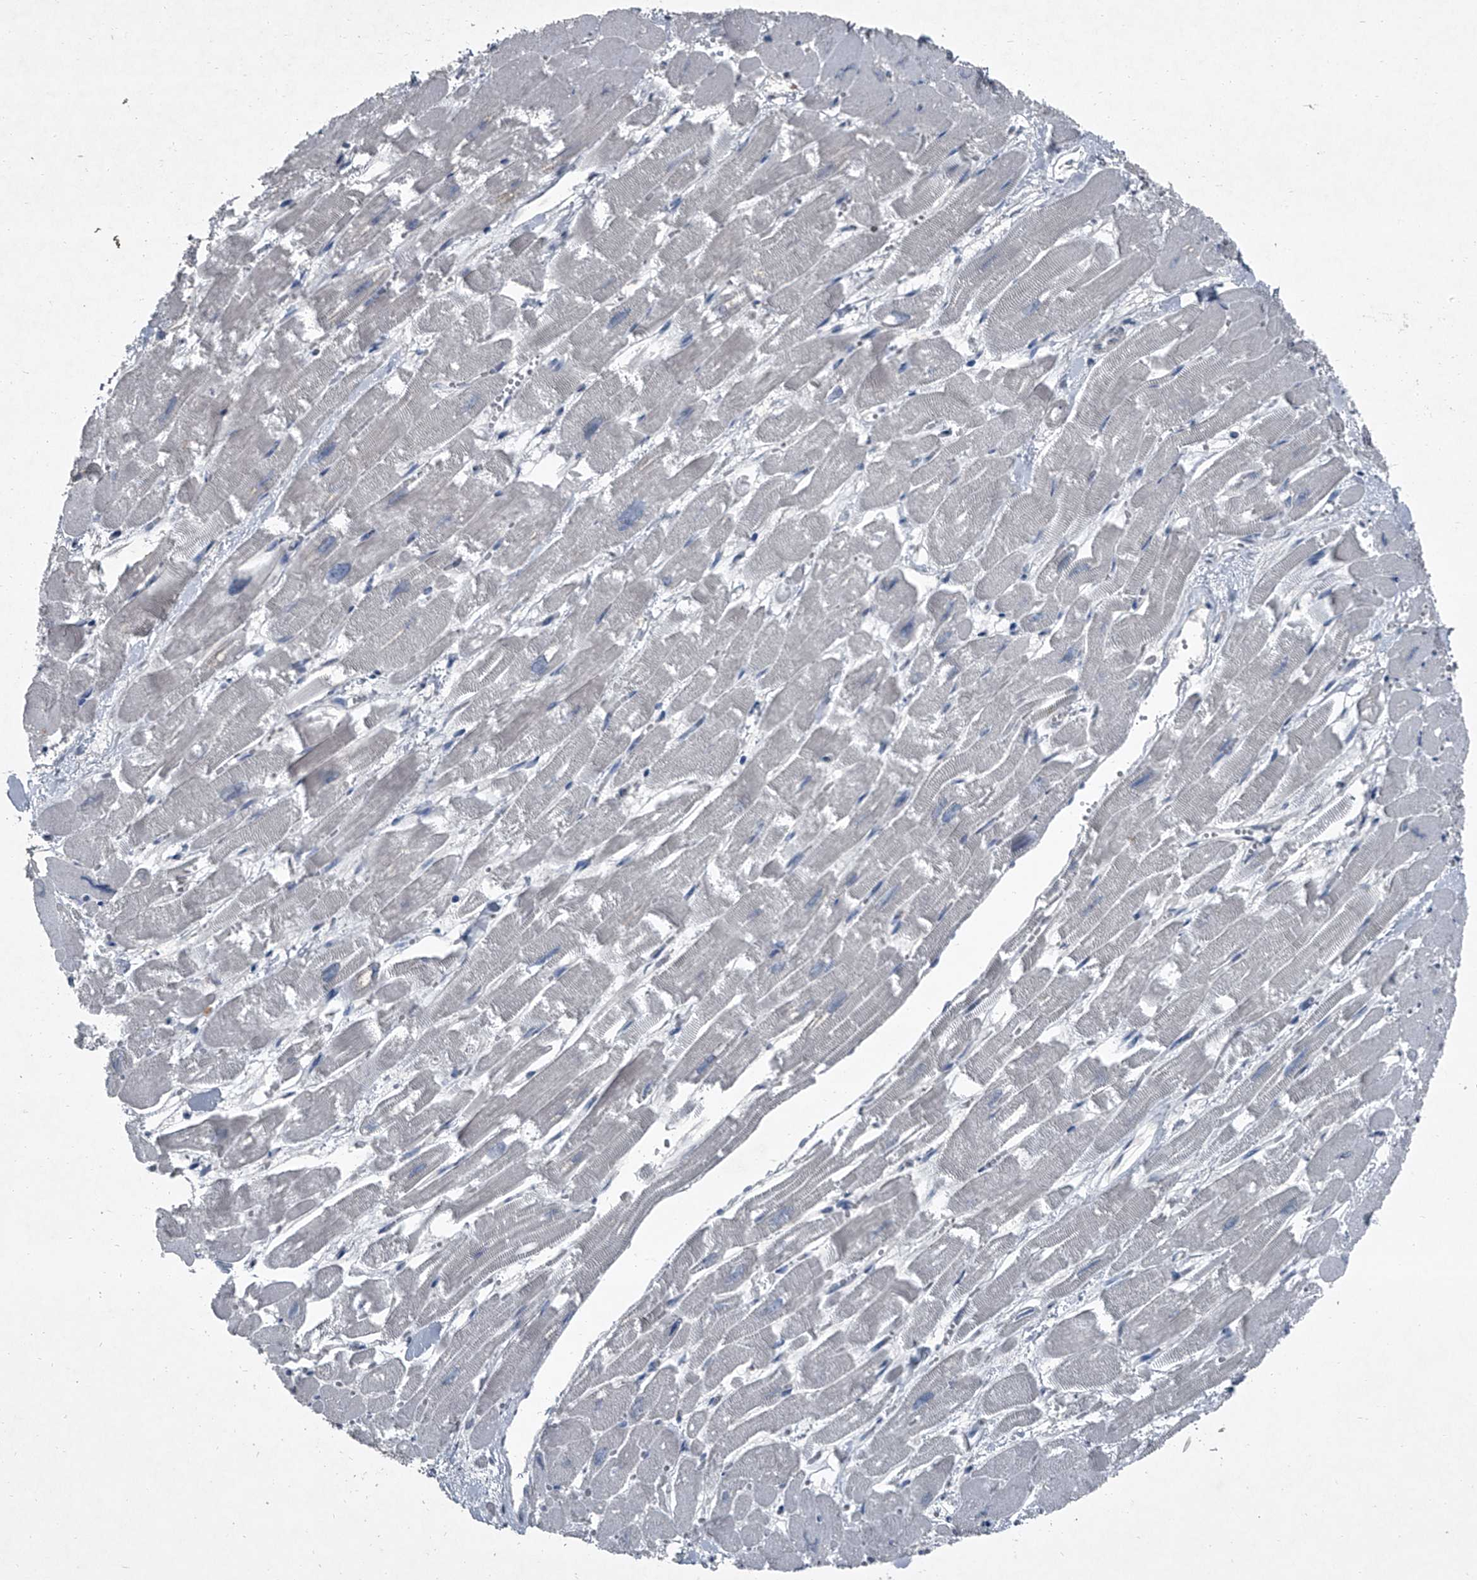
{"staining": {"intensity": "negative", "quantity": "none", "location": "none"}, "tissue": "heart muscle", "cell_type": "Cardiomyocytes", "image_type": "normal", "snomed": [{"axis": "morphology", "description": "Normal tissue, NOS"}, {"axis": "topography", "description": "Heart"}], "caption": "The histopathology image displays no staining of cardiomyocytes in benign heart muscle. The staining was performed using DAB (3,3'-diaminobenzidine) to visualize the protein expression in brown, while the nuclei were stained in blue with hematoxylin (Magnification: 20x).", "gene": "HEPHL1", "patient": {"sex": "male", "age": 54}}